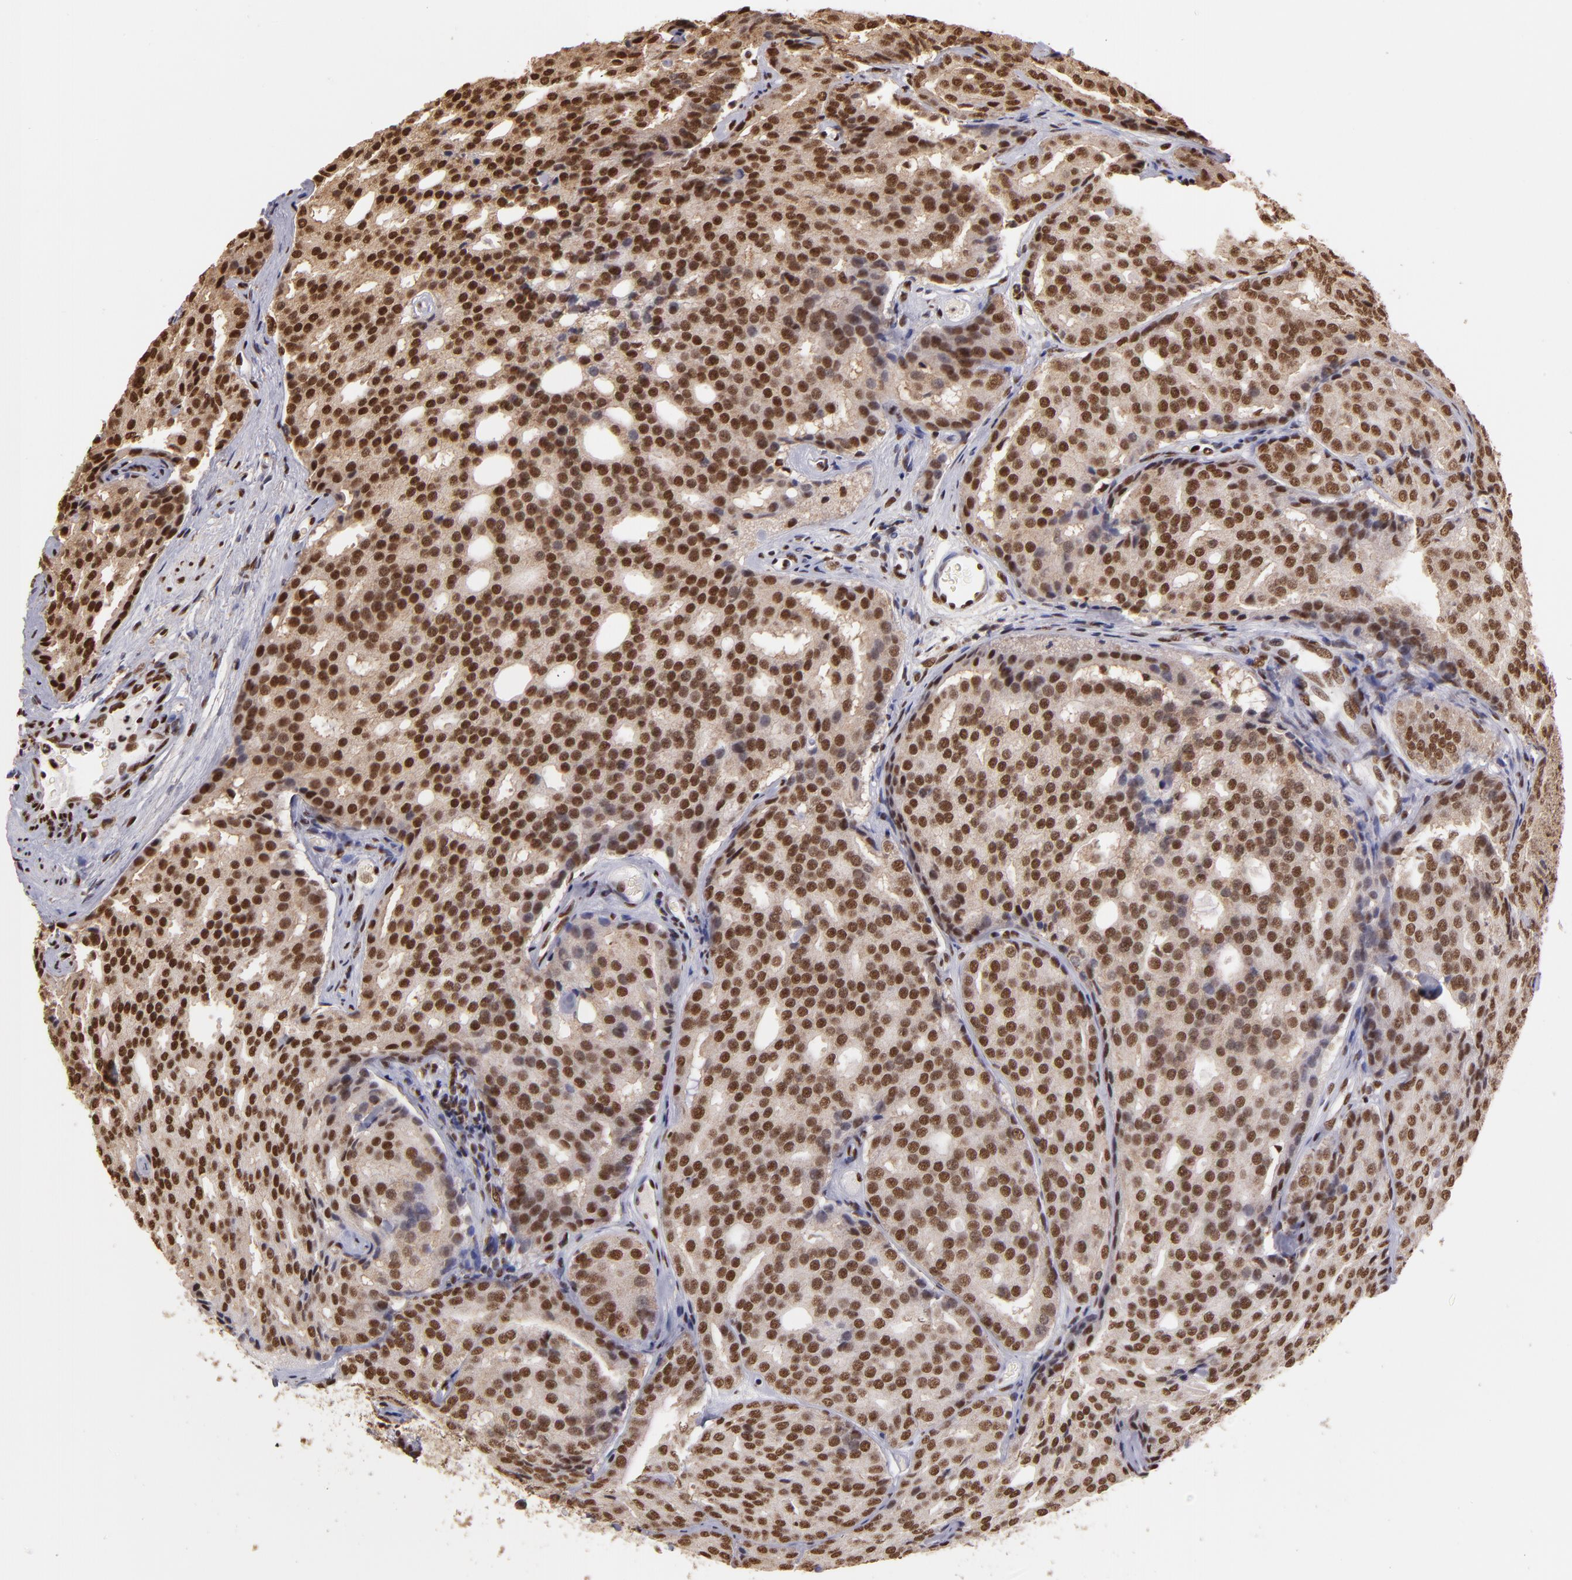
{"staining": {"intensity": "strong", "quantity": ">75%", "location": "cytoplasmic/membranous,nuclear"}, "tissue": "prostate cancer", "cell_type": "Tumor cells", "image_type": "cancer", "snomed": [{"axis": "morphology", "description": "Adenocarcinoma, High grade"}, {"axis": "topography", "description": "Prostate"}], "caption": "Approximately >75% of tumor cells in human prostate high-grade adenocarcinoma demonstrate strong cytoplasmic/membranous and nuclear protein expression as visualized by brown immunohistochemical staining.", "gene": "SP1", "patient": {"sex": "male", "age": 64}}